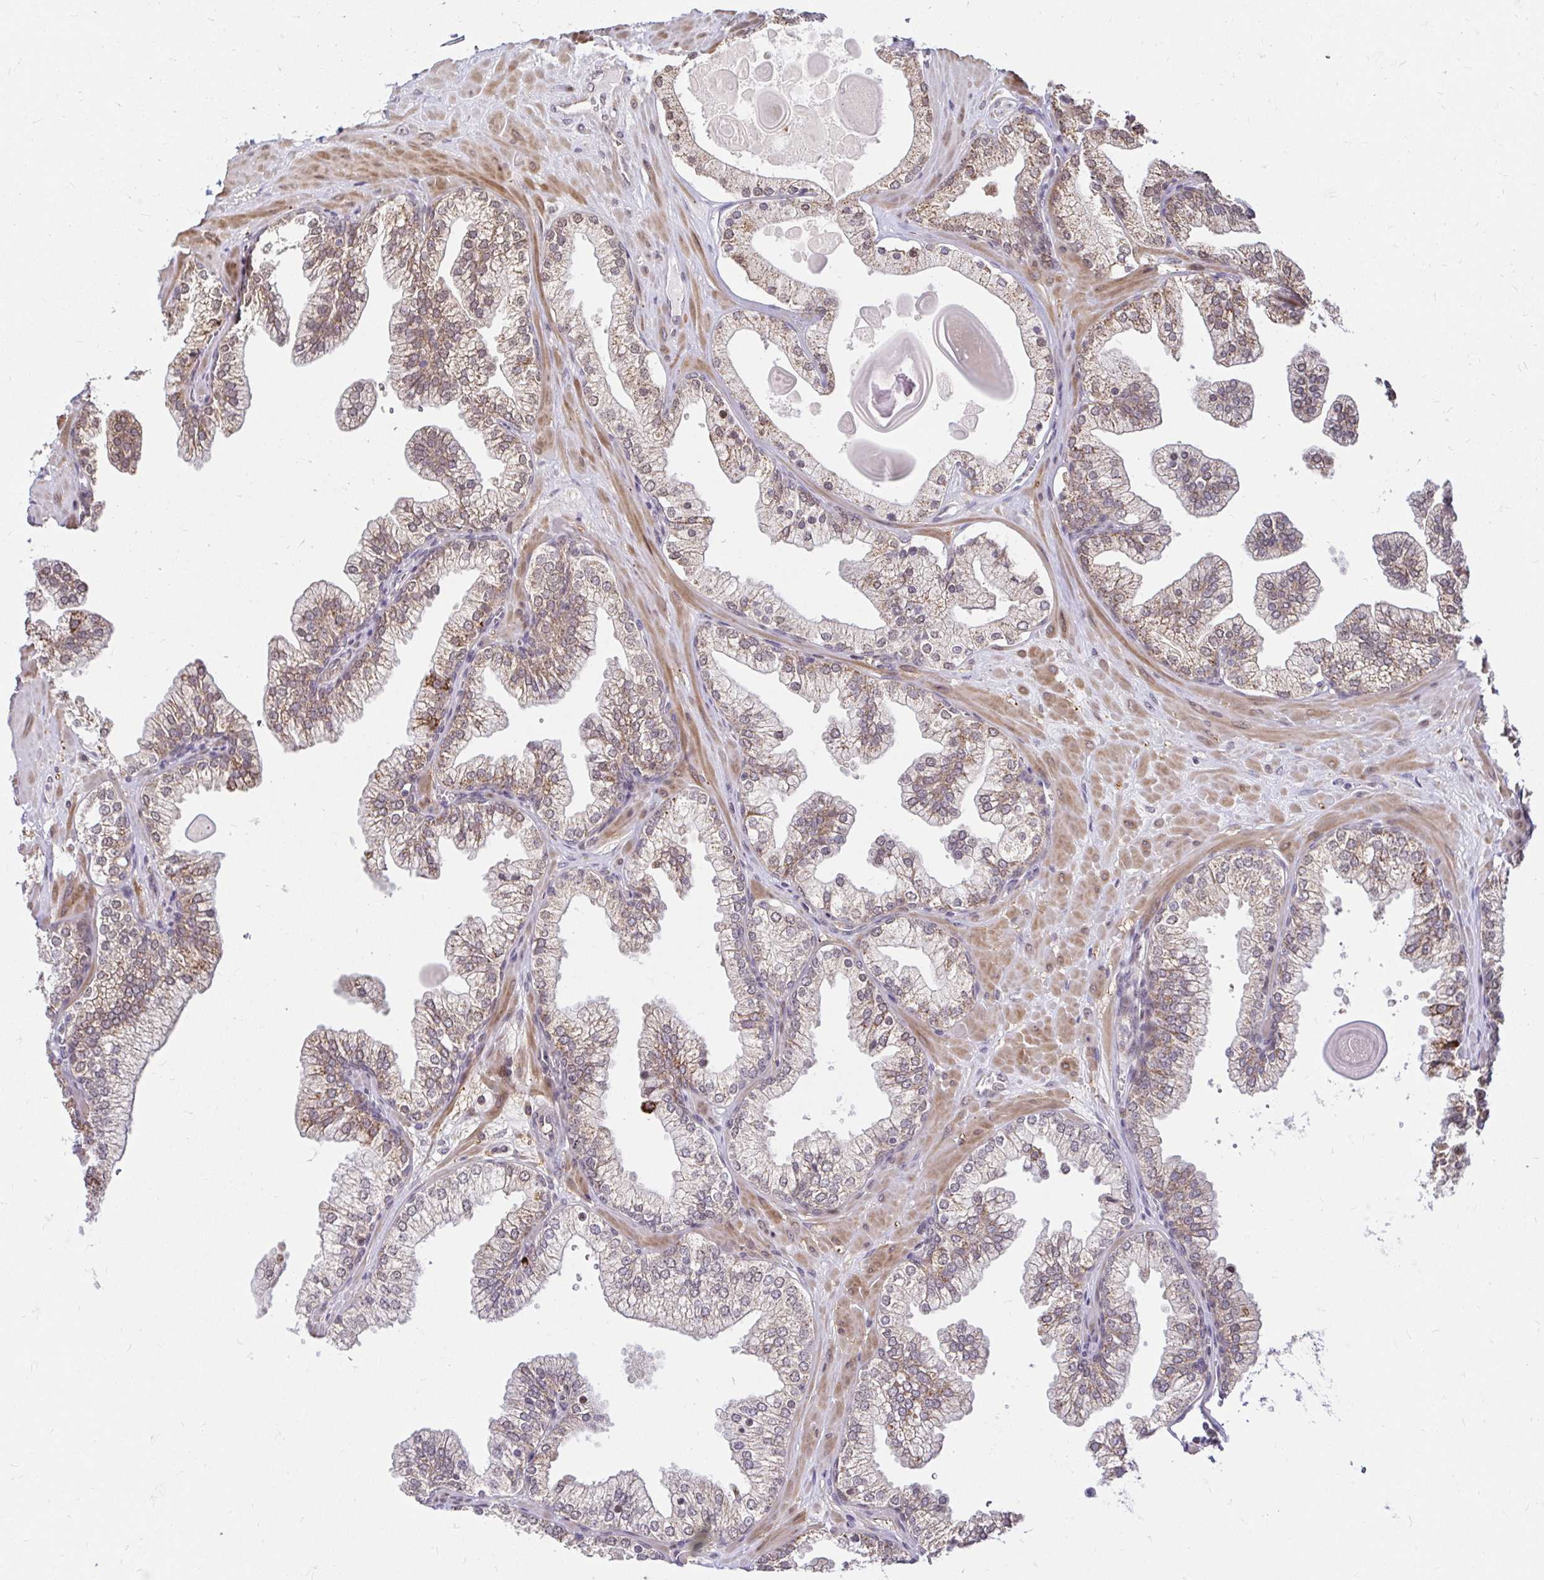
{"staining": {"intensity": "moderate", "quantity": ">75%", "location": "cytoplasmic/membranous"}, "tissue": "prostate", "cell_type": "Glandular cells", "image_type": "normal", "snomed": [{"axis": "morphology", "description": "Normal tissue, NOS"}, {"axis": "topography", "description": "Prostate"}, {"axis": "topography", "description": "Peripheral nerve tissue"}], "caption": "Immunohistochemical staining of unremarkable prostate reveals medium levels of moderate cytoplasmic/membranous staining in about >75% of glandular cells. Using DAB (3,3'-diaminobenzidine) (brown) and hematoxylin (blue) stains, captured at high magnification using brightfield microscopy.", "gene": "TIMM50", "patient": {"sex": "male", "age": 61}}